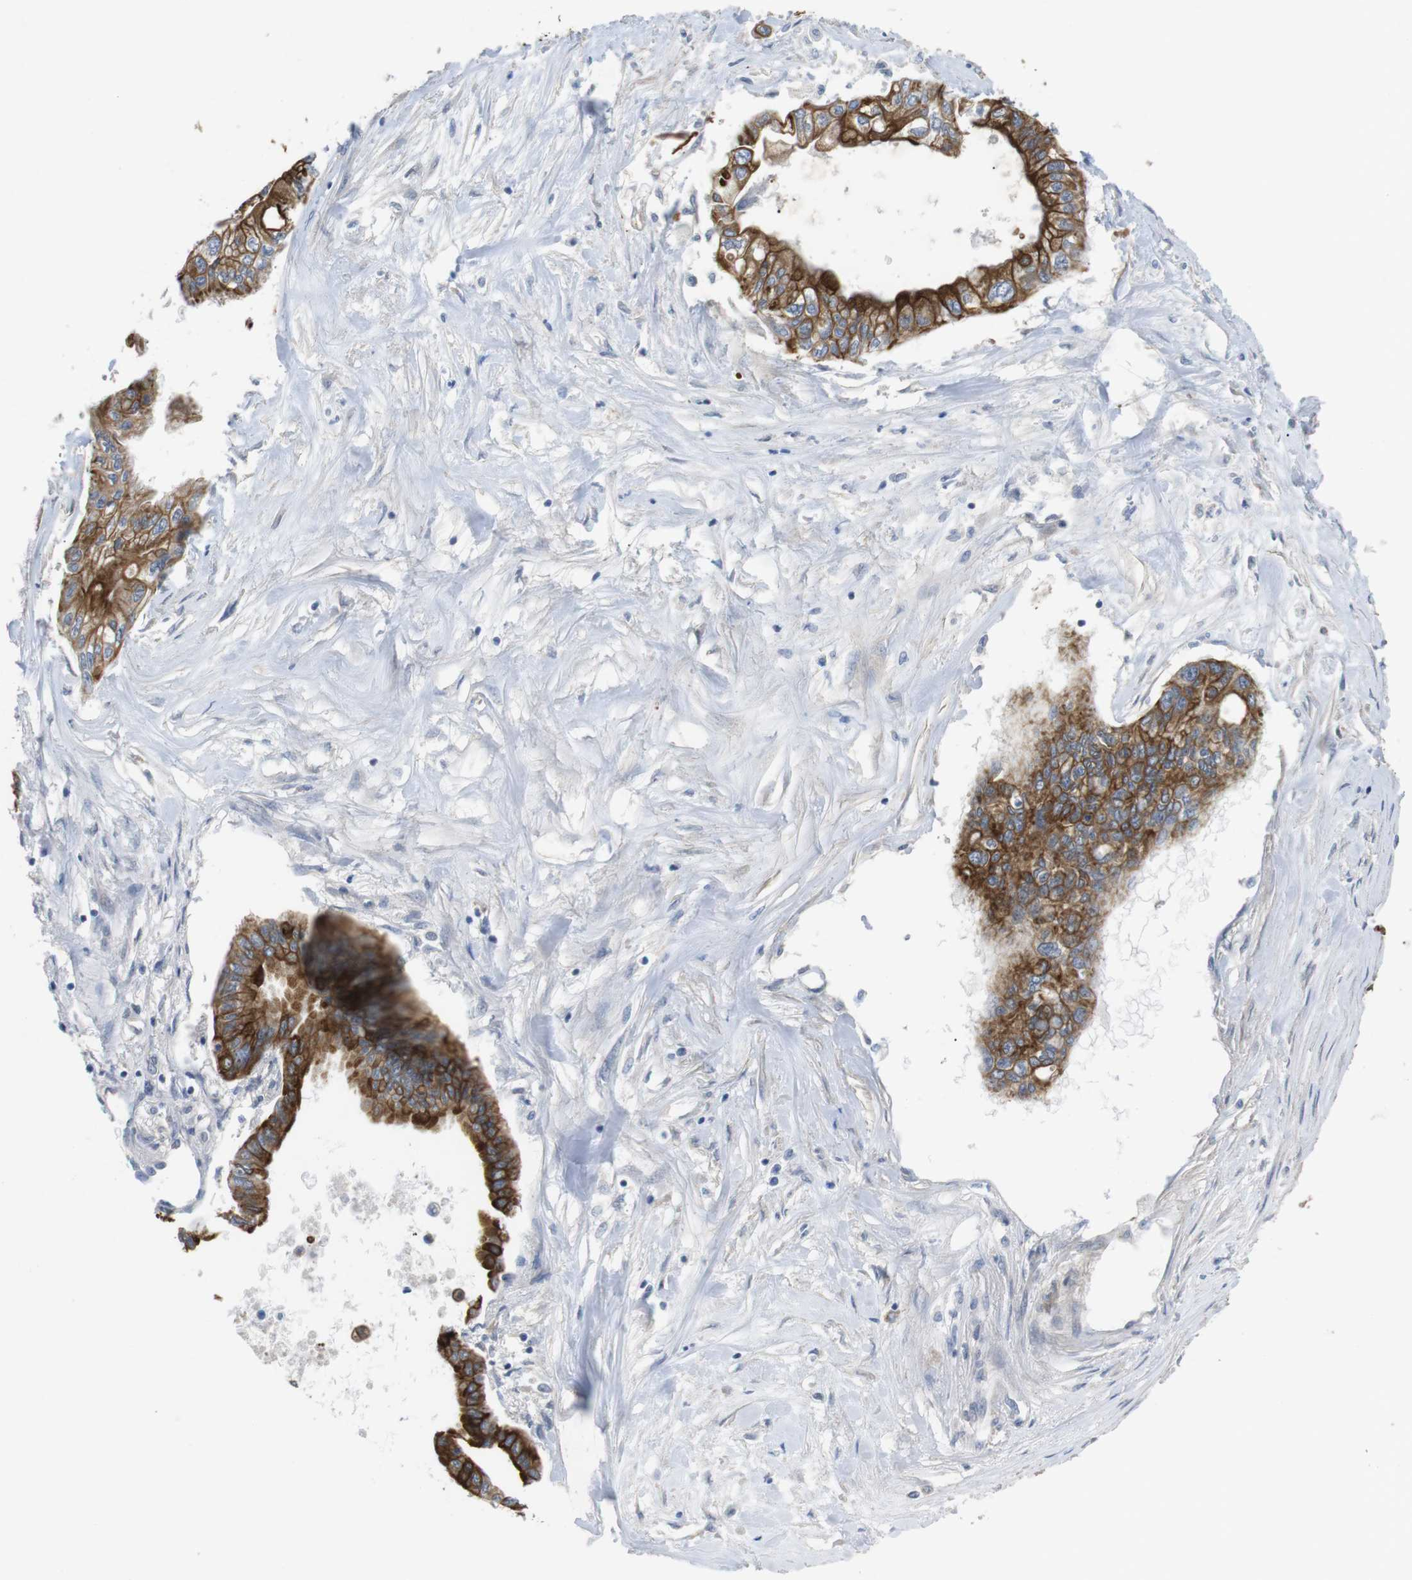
{"staining": {"intensity": "strong", "quantity": "25%-75%", "location": "cytoplasmic/membranous"}, "tissue": "pancreatic cancer", "cell_type": "Tumor cells", "image_type": "cancer", "snomed": [{"axis": "morphology", "description": "Adenocarcinoma, NOS"}, {"axis": "topography", "description": "Pancreas"}], "caption": "Adenocarcinoma (pancreatic) was stained to show a protein in brown. There is high levels of strong cytoplasmic/membranous positivity in about 25%-75% of tumor cells.", "gene": "ADGRL3", "patient": {"sex": "female", "age": 77}}